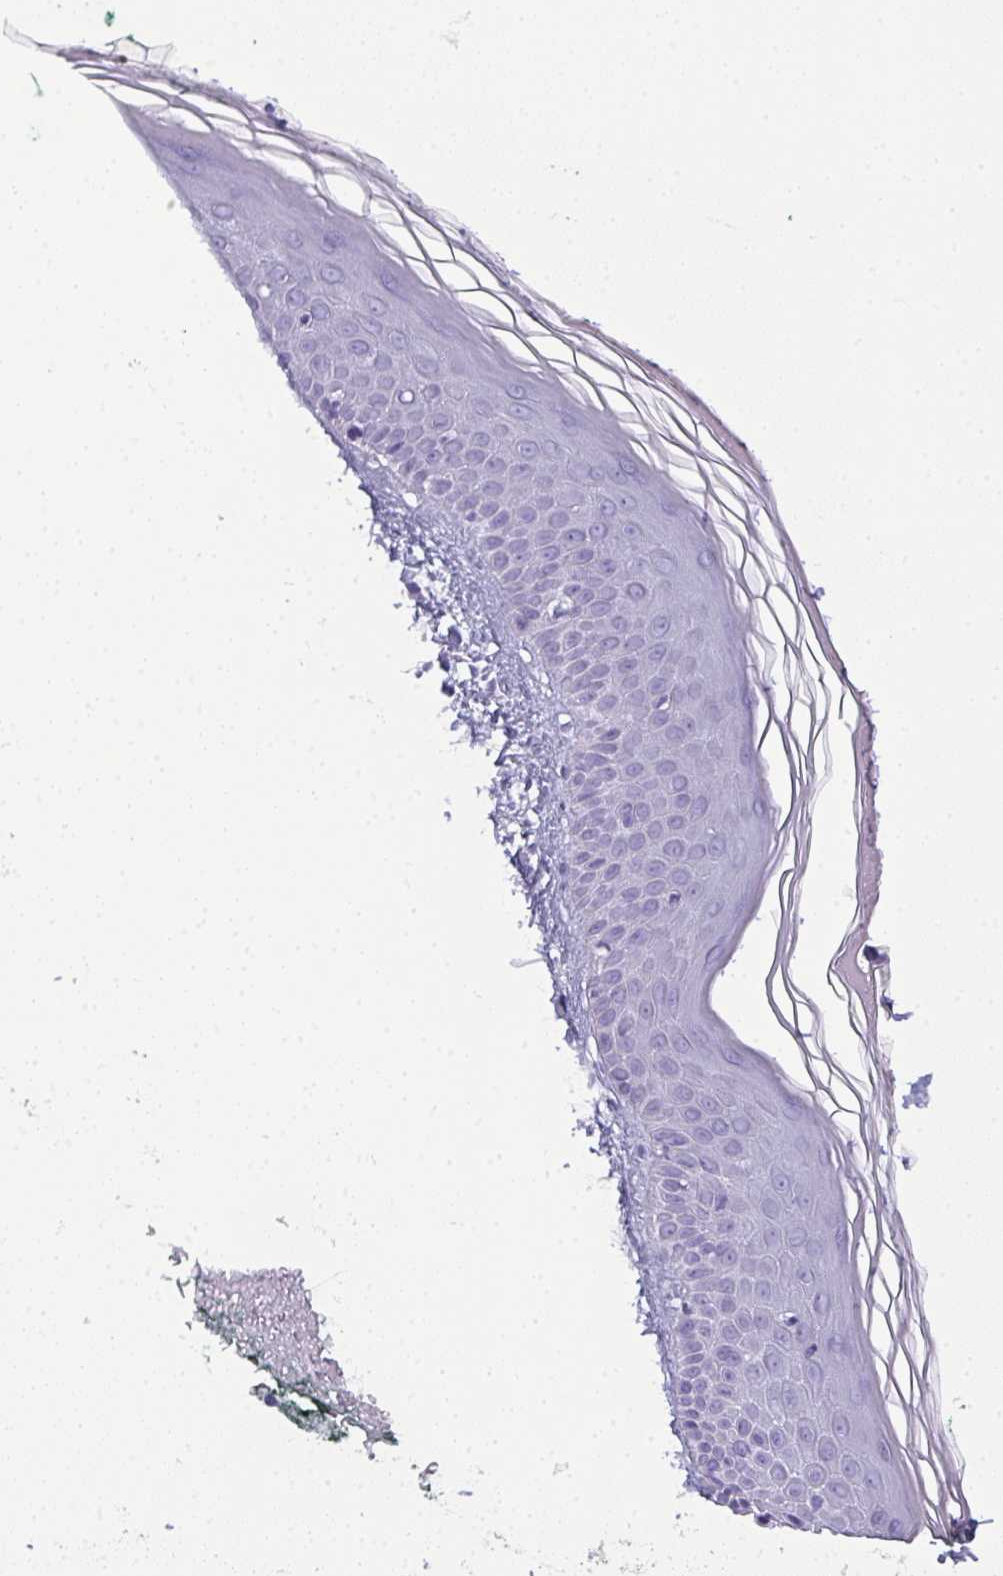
{"staining": {"intensity": "negative", "quantity": "none", "location": "none"}, "tissue": "skin", "cell_type": "Fibroblasts", "image_type": "normal", "snomed": [{"axis": "morphology", "description": "Normal tissue, NOS"}, {"axis": "topography", "description": "Skin"}], "caption": "Immunohistochemistry micrograph of unremarkable skin stained for a protein (brown), which exhibits no staining in fibroblasts.", "gene": "CDA", "patient": {"sex": "female", "age": 62}}